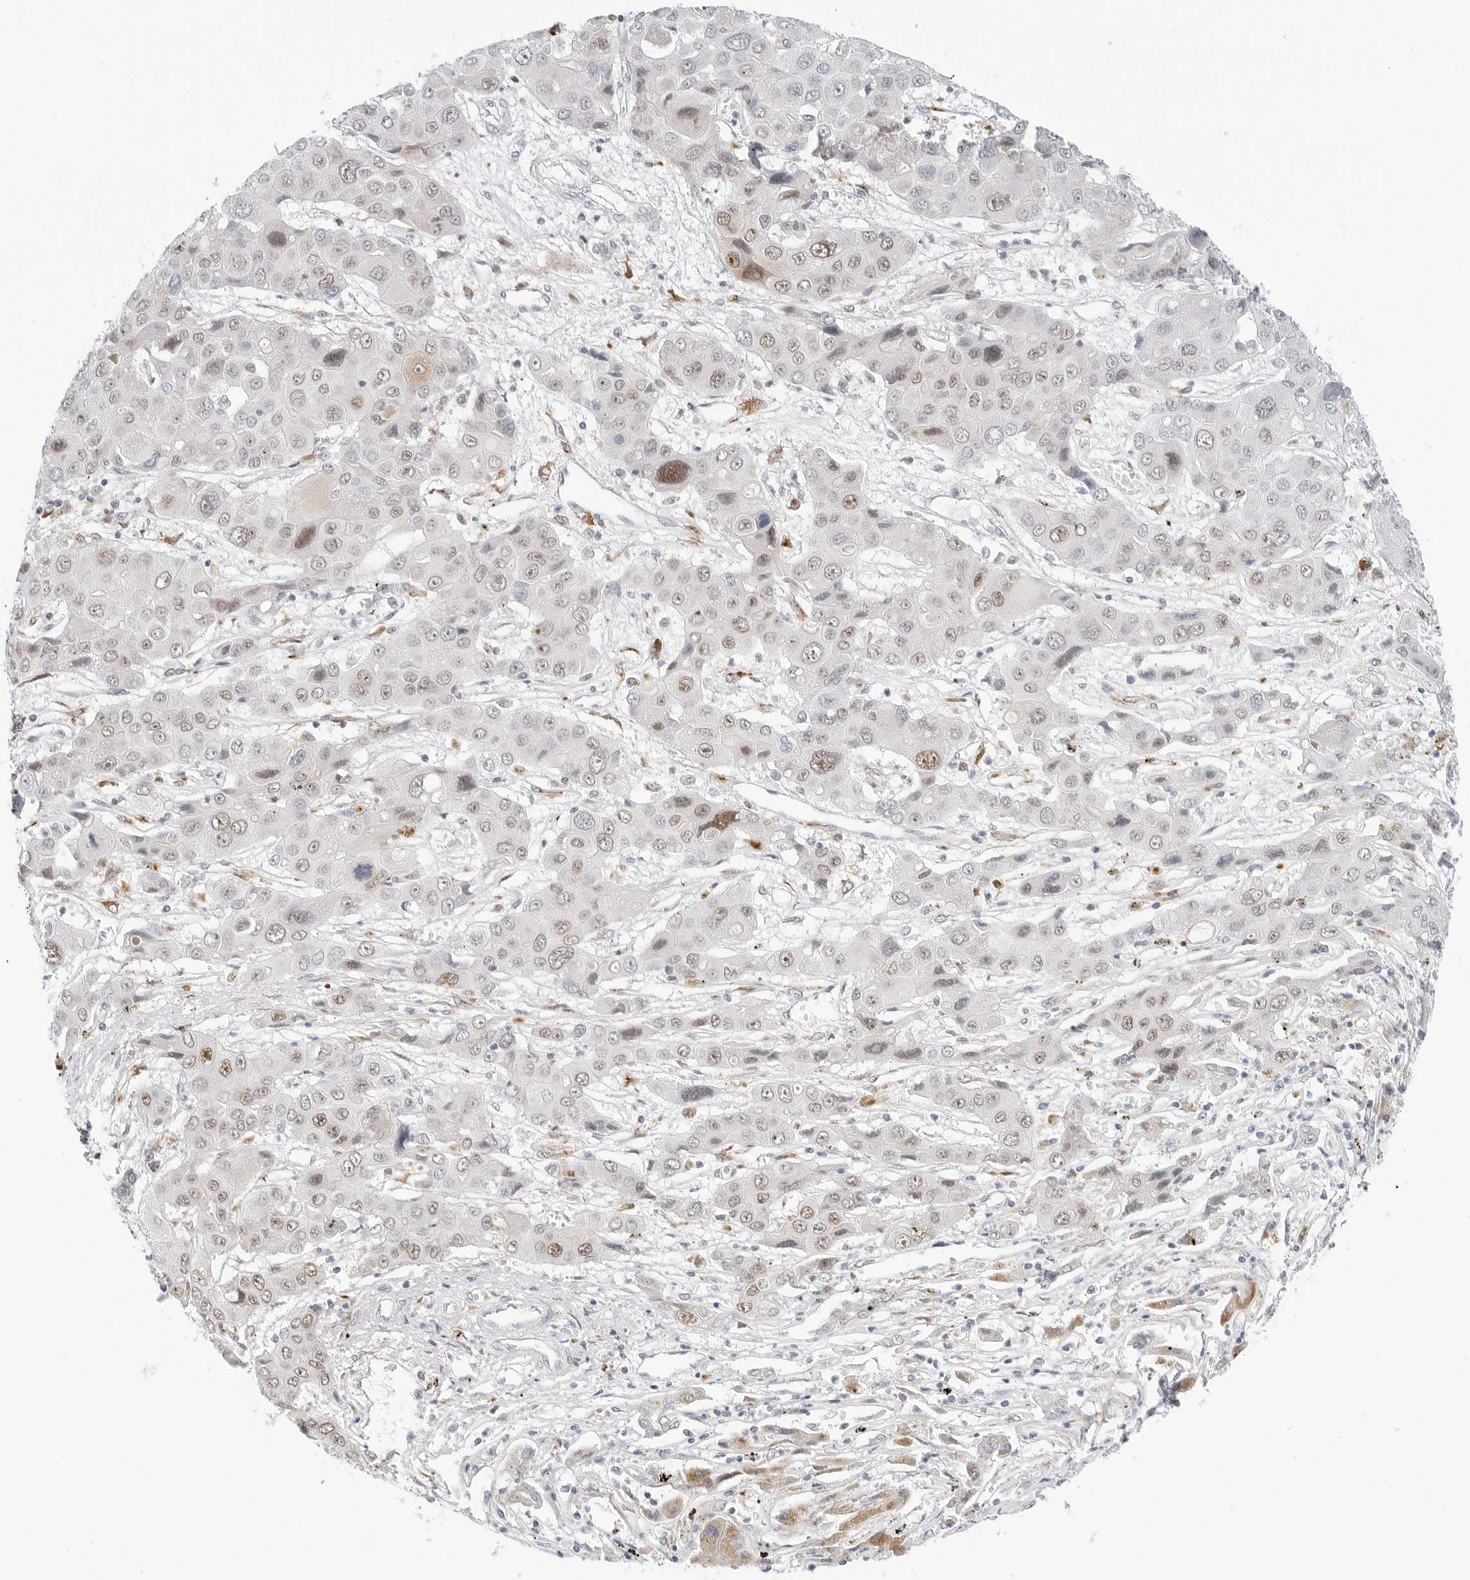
{"staining": {"intensity": "moderate", "quantity": "<25%", "location": "nuclear"}, "tissue": "liver cancer", "cell_type": "Tumor cells", "image_type": "cancer", "snomed": [{"axis": "morphology", "description": "Cholangiocarcinoma"}, {"axis": "topography", "description": "Liver"}], "caption": "Immunohistochemical staining of human cholangiocarcinoma (liver) exhibits low levels of moderate nuclear staining in approximately <25% of tumor cells. The protein is shown in brown color, while the nuclei are stained blue.", "gene": "TSEN2", "patient": {"sex": "male", "age": 67}}